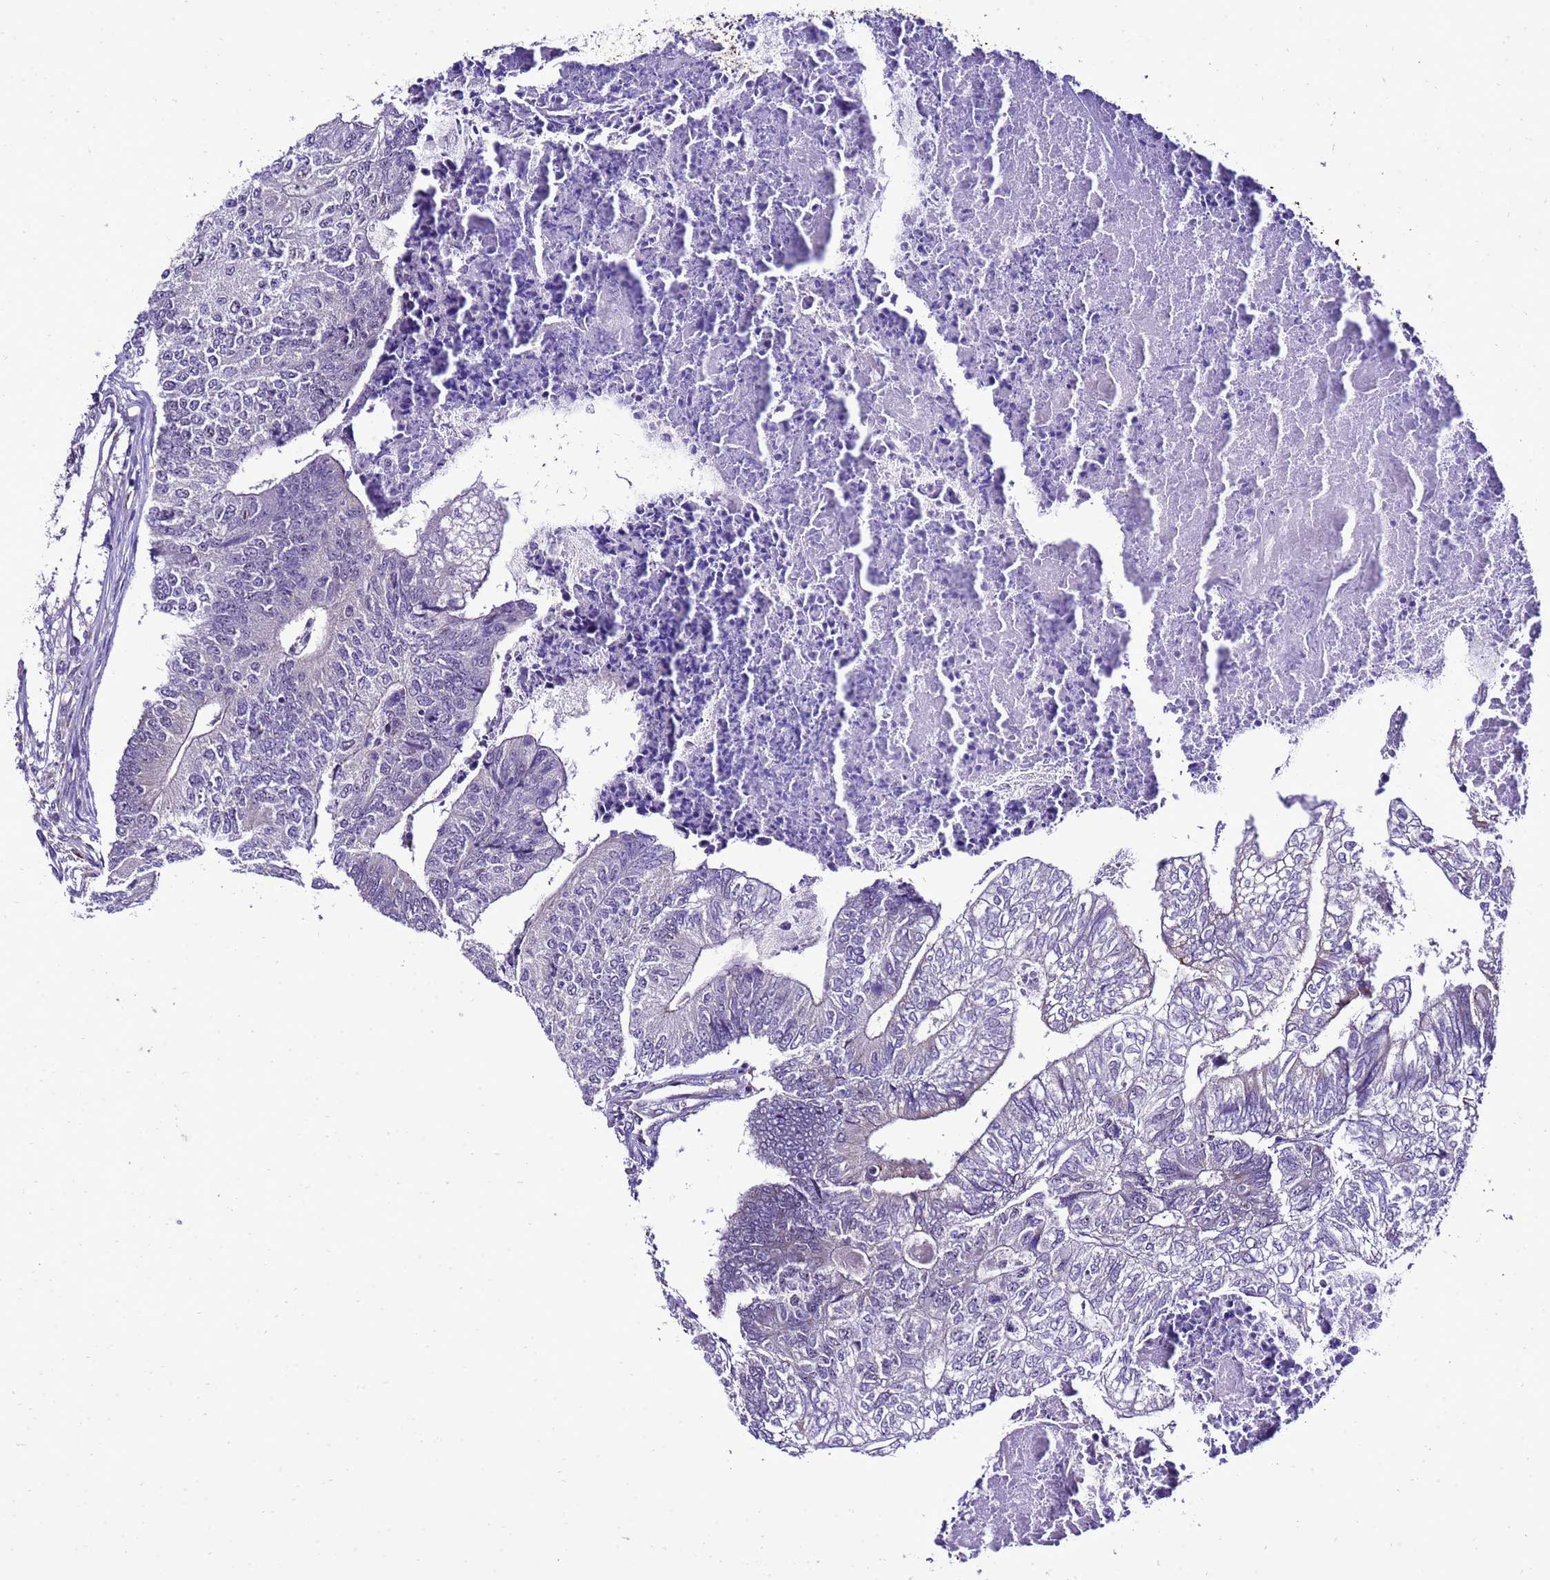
{"staining": {"intensity": "negative", "quantity": "none", "location": "none"}, "tissue": "colorectal cancer", "cell_type": "Tumor cells", "image_type": "cancer", "snomed": [{"axis": "morphology", "description": "Adenocarcinoma, NOS"}, {"axis": "topography", "description": "Colon"}], "caption": "Tumor cells are negative for brown protein staining in colorectal cancer. (Stains: DAB IHC with hematoxylin counter stain, Microscopy: brightfield microscopy at high magnification).", "gene": "DPH6", "patient": {"sex": "female", "age": 67}}